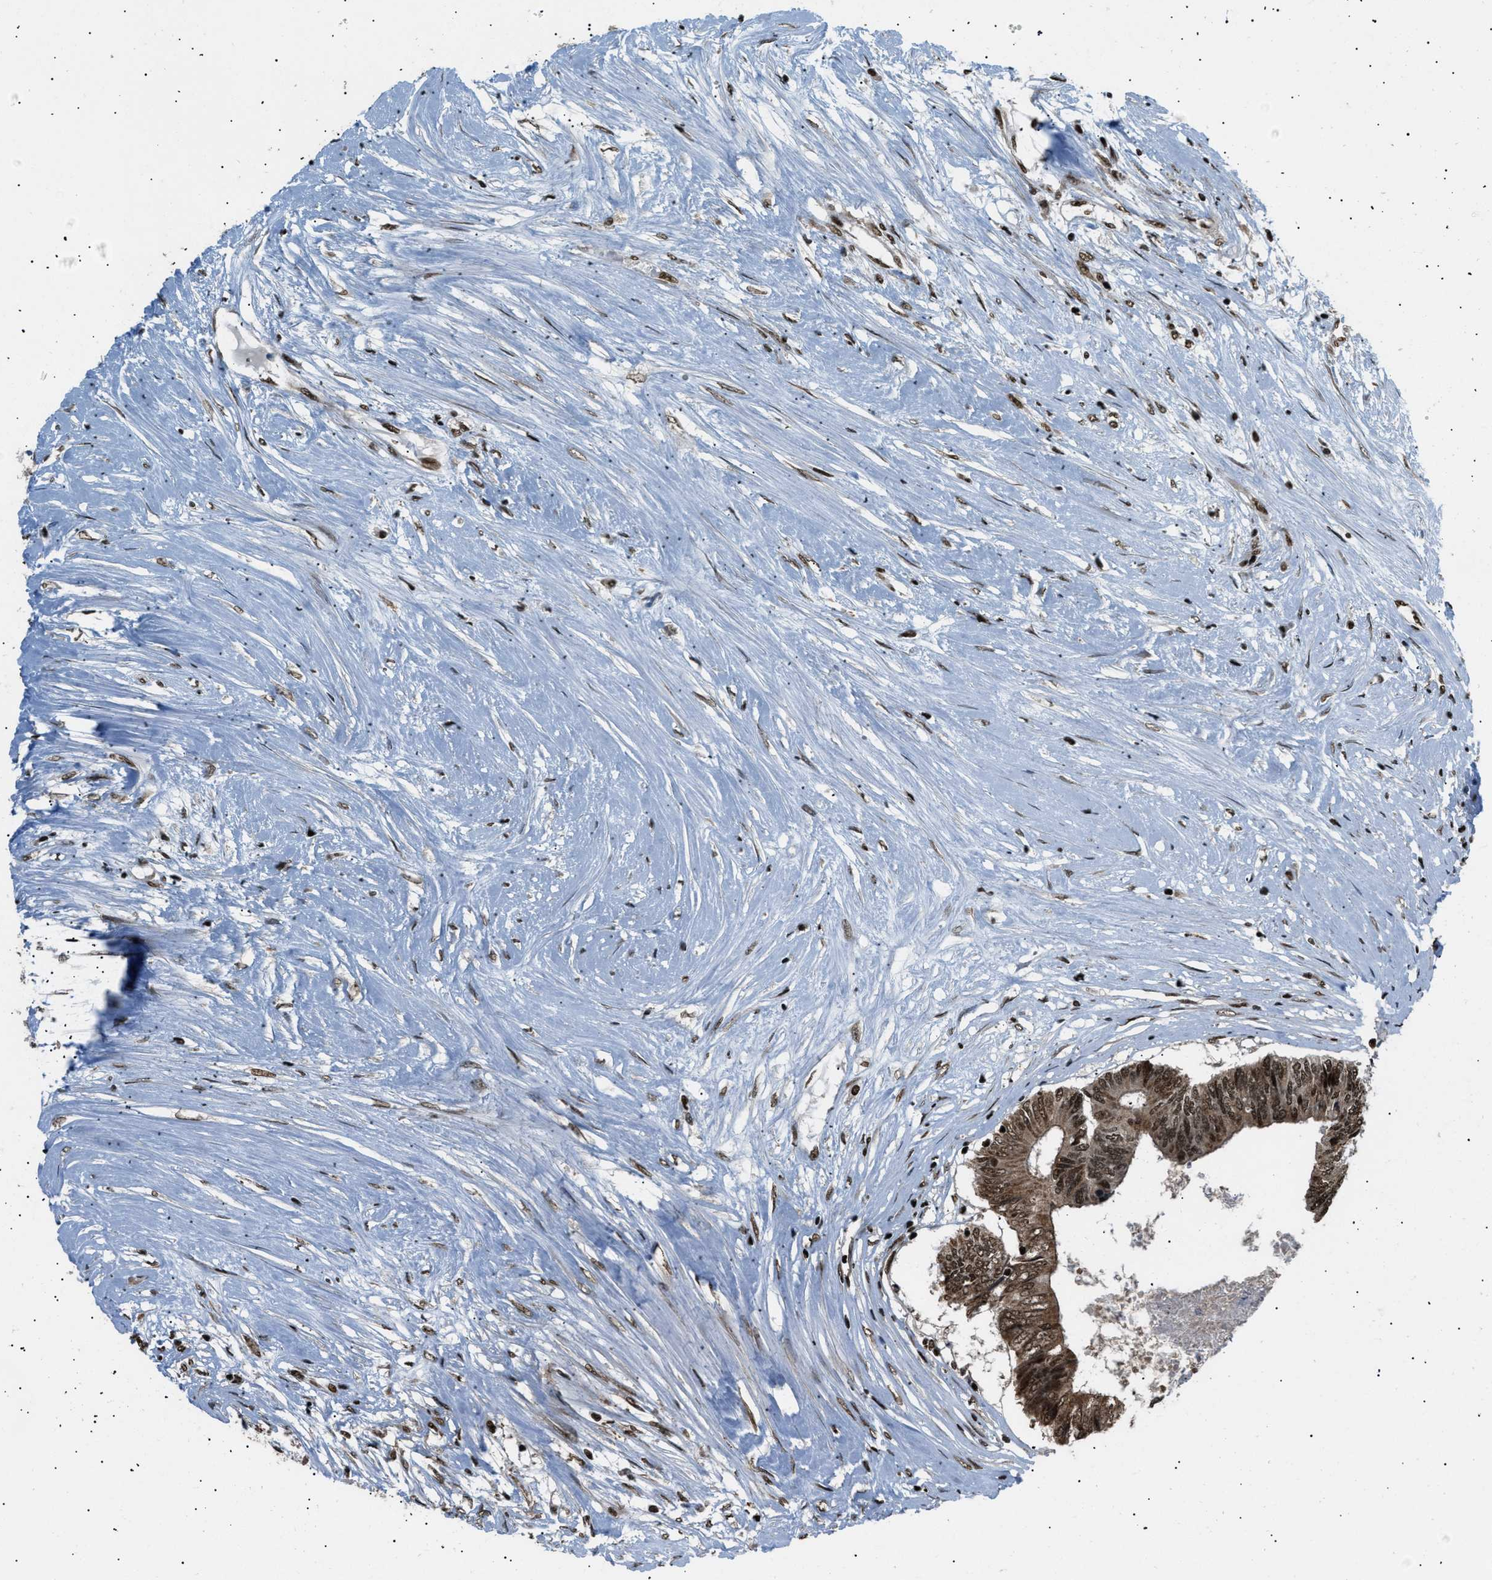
{"staining": {"intensity": "strong", "quantity": ">75%", "location": "cytoplasmic/membranous,nuclear"}, "tissue": "colorectal cancer", "cell_type": "Tumor cells", "image_type": "cancer", "snomed": [{"axis": "morphology", "description": "Adenocarcinoma, NOS"}, {"axis": "topography", "description": "Rectum"}], "caption": "Approximately >75% of tumor cells in colorectal cancer exhibit strong cytoplasmic/membranous and nuclear protein expression as visualized by brown immunohistochemical staining.", "gene": "RBM5", "patient": {"sex": "male", "age": 63}}